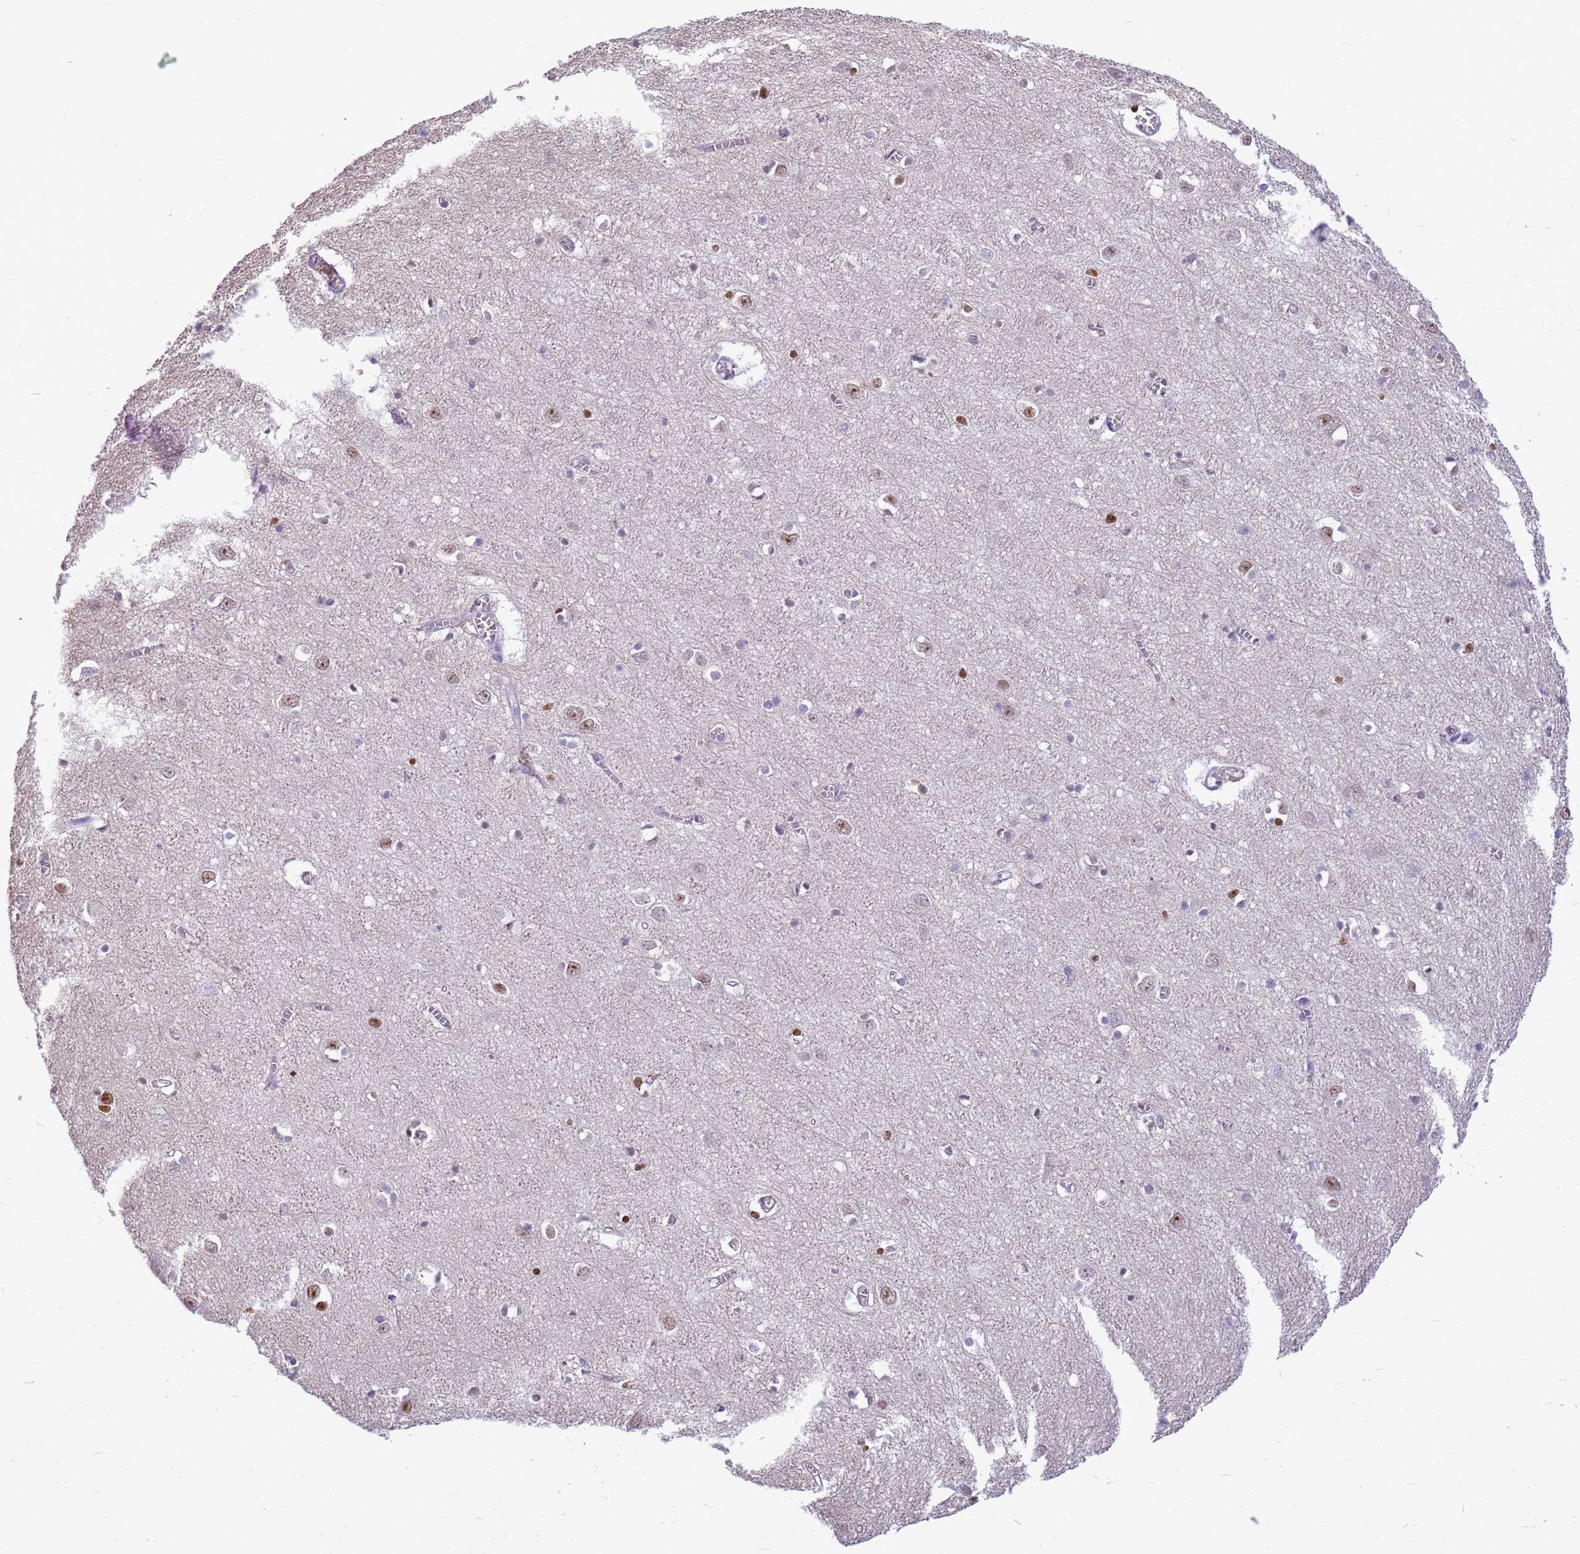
{"staining": {"intensity": "negative", "quantity": "none", "location": "none"}, "tissue": "cerebral cortex", "cell_type": "Endothelial cells", "image_type": "normal", "snomed": [{"axis": "morphology", "description": "Normal tissue, NOS"}, {"axis": "topography", "description": "Cerebral cortex"}], "caption": "This image is of benign cerebral cortex stained with immunohistochemistry to label a protein in brown with the nuclei are counter-stained blue. There is no positivity in endothelial cells.", "gene": "DHX32", "patient": {"sex": "female", "age": 64}}